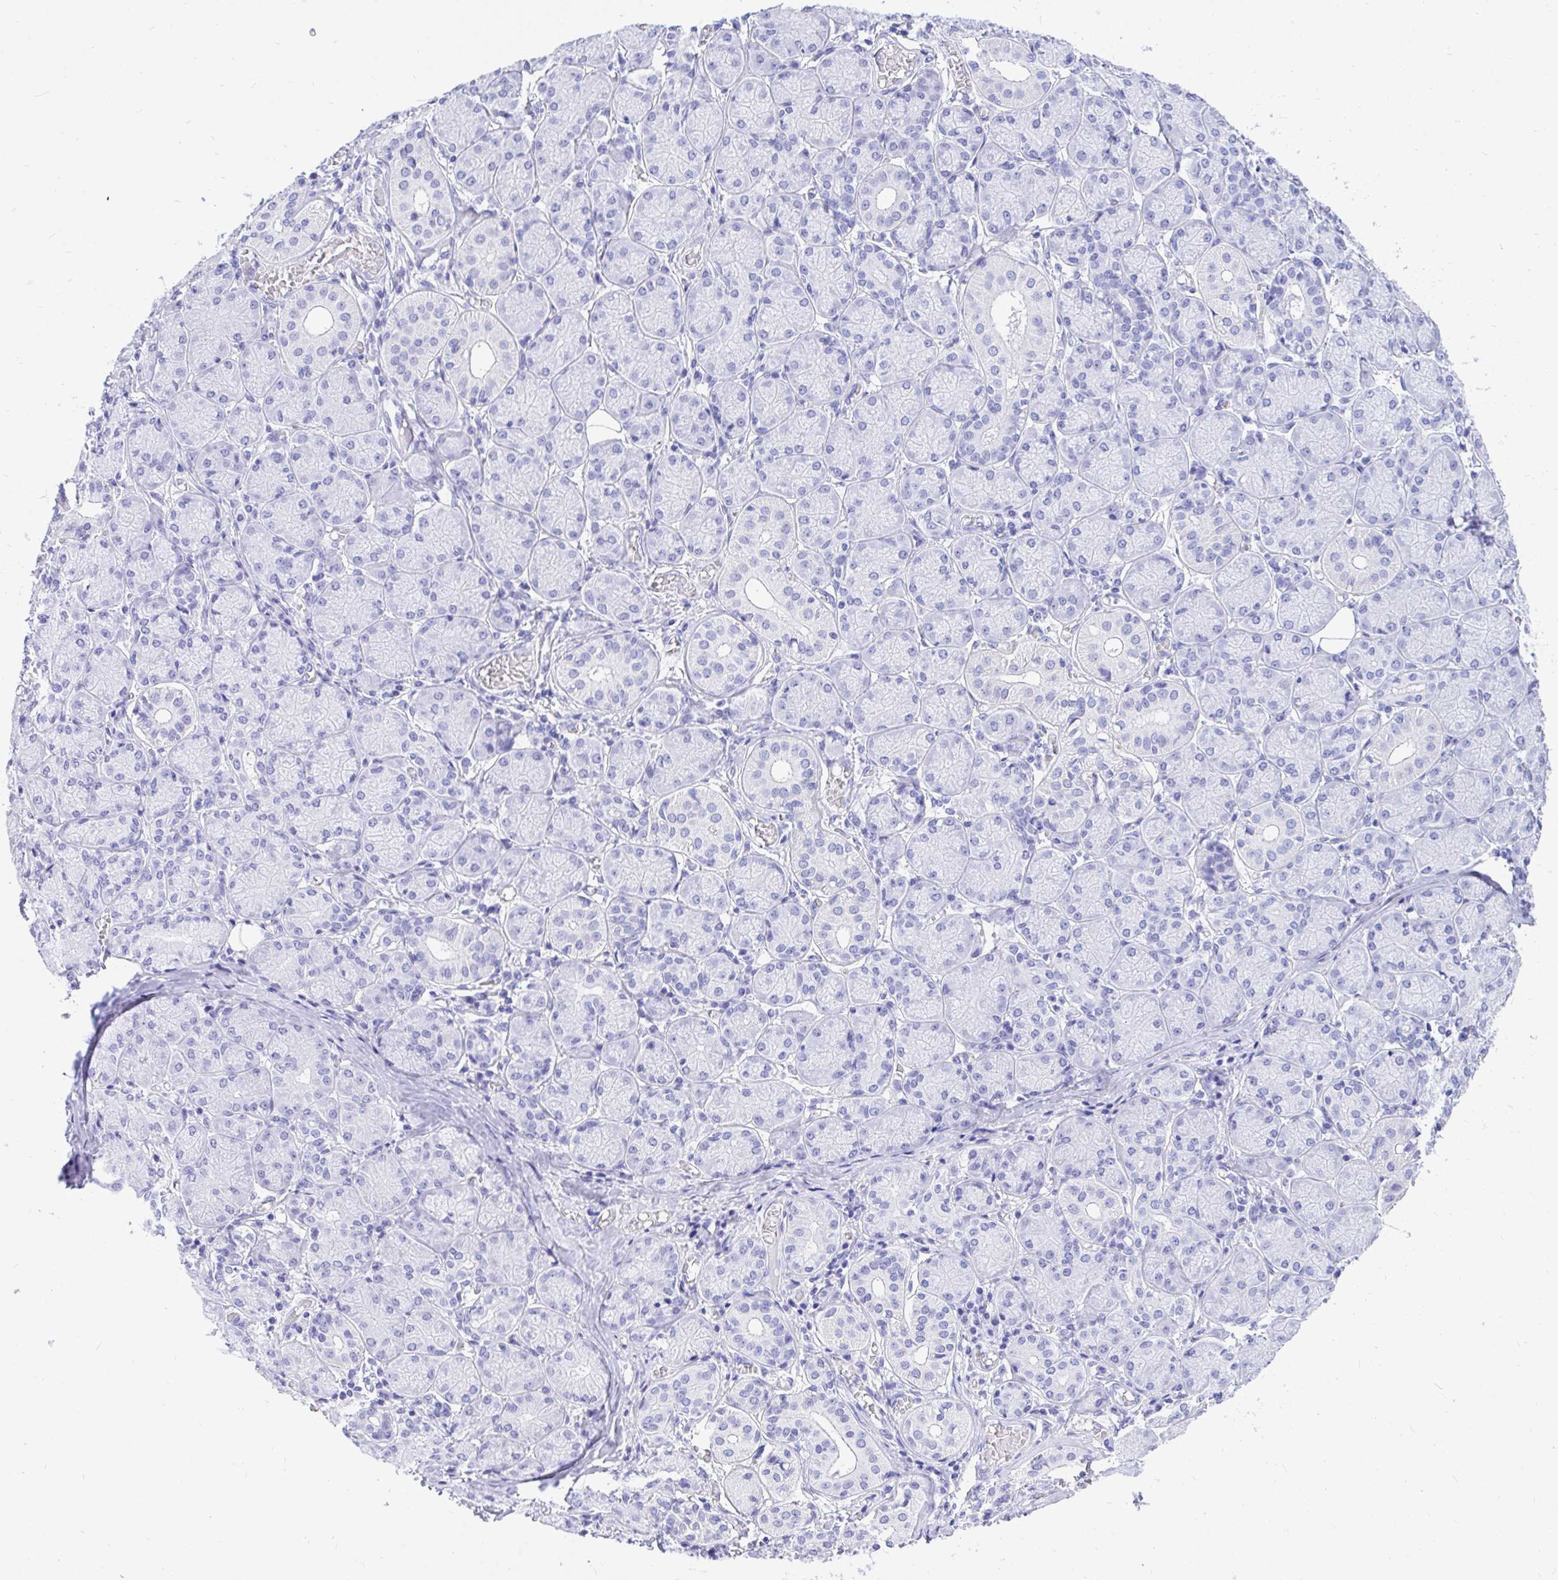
{"staining": {"intensity": "negative", "quantity": "none", "location": "none"}, "tissue": "salivary gland", "cell_type": "Glandular cells", "image_type": "normal", "snomed": [{"axis": "morphology", "description": "Normal tissue, NOS"}, {"axis": "topography", "description": "Salivary gland"}], "caption": "DAB immunohistochemical staining of benign salivary gland displays no significant positivity in glandular cells.", "gene": "MON1A", "patient": {"sex": "female", "age": 24}}